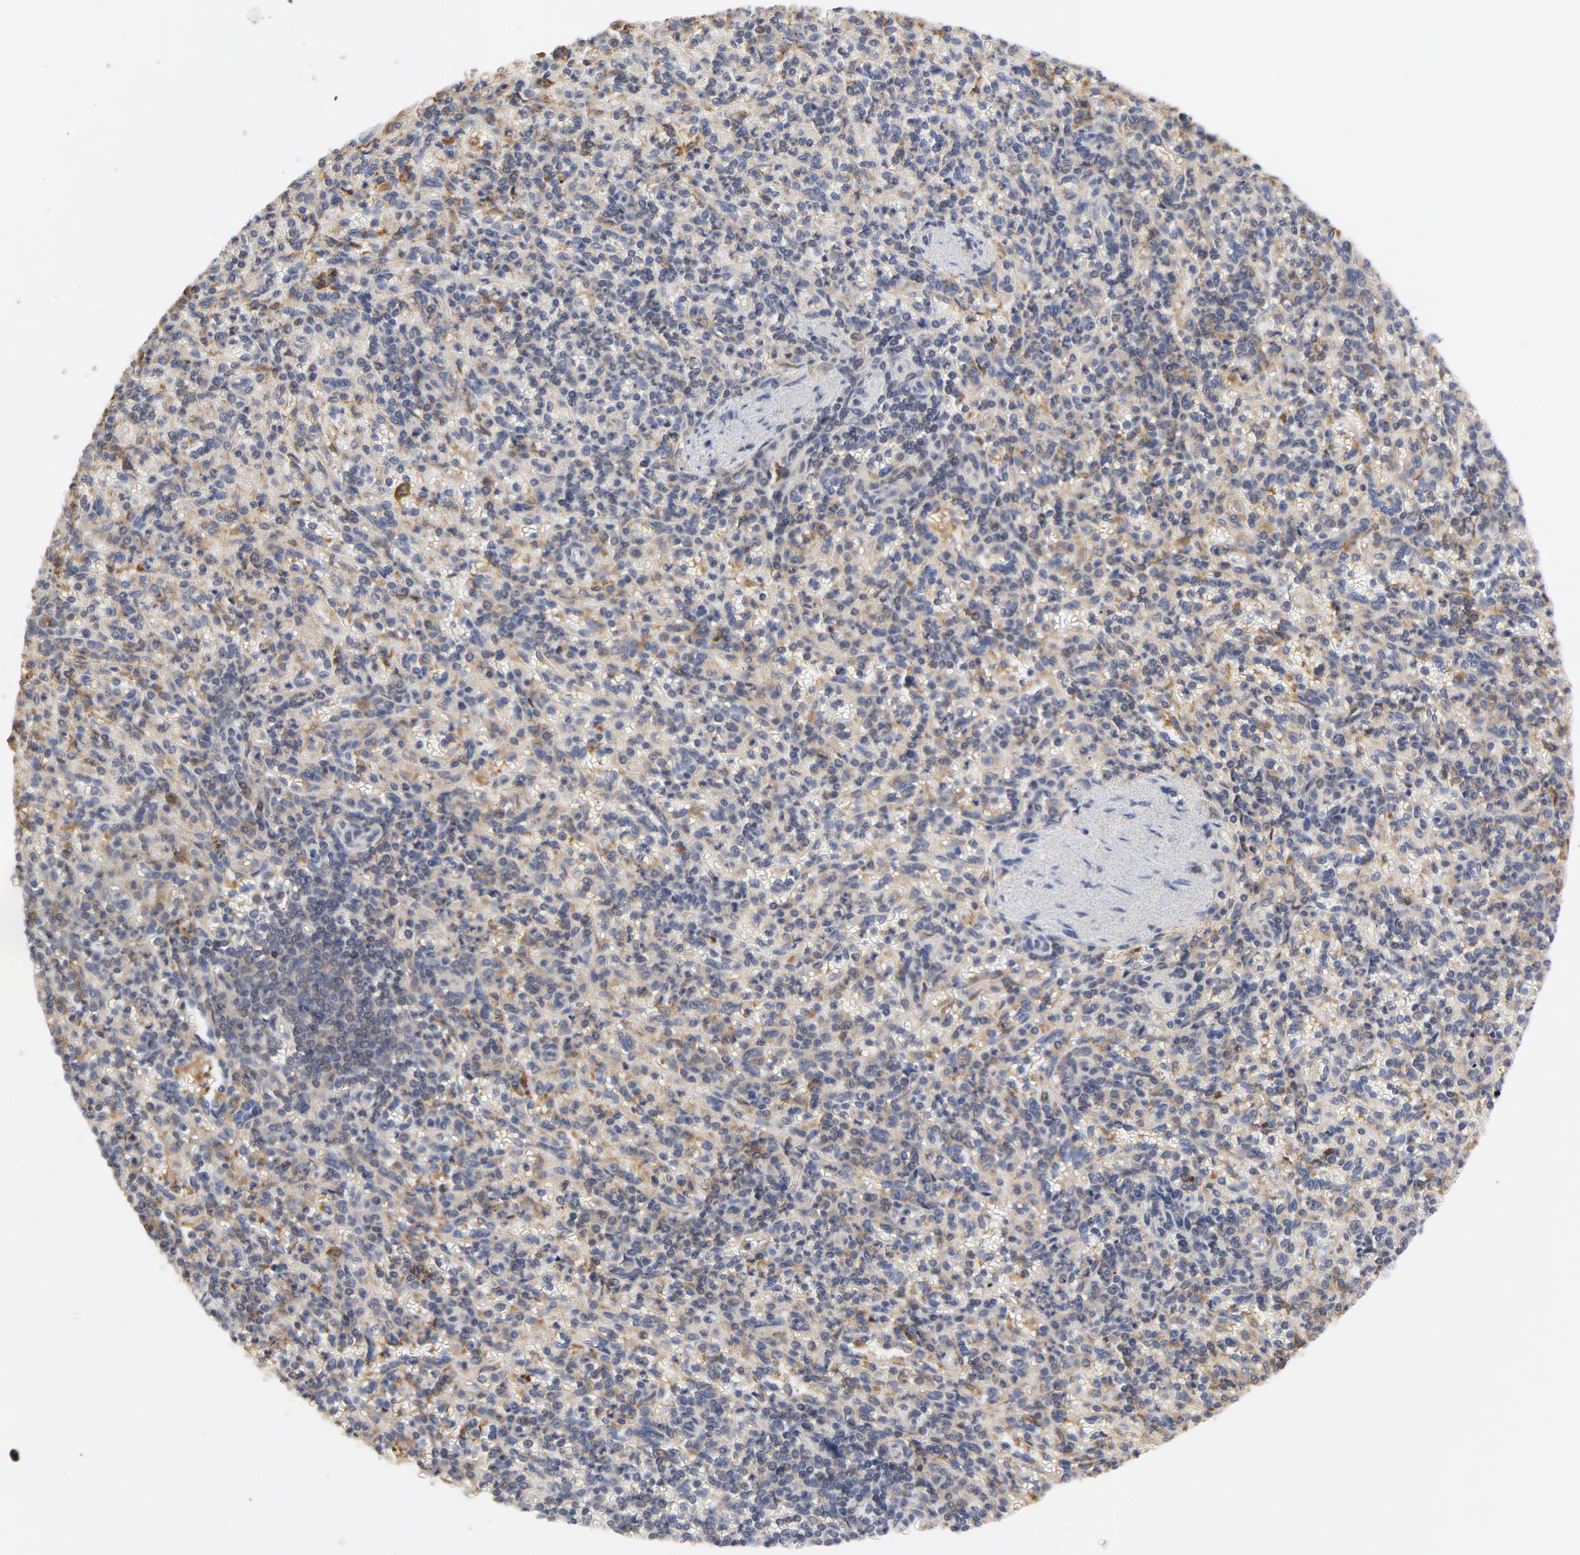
{"staining": {"intensity": "moderate", "quantity": "25%-75%", "location": "cytoplasmic/membranous"}, "tissue": "spleen", "cell_type": "Cells in red pulp", "image_type": "normal", "snomed": [{"axis": "morphology", "description": "Normal tissue, NOS"}, {"axis": "topography", "description": "Spleen"}], "caption": "Spleen stained for a protein (brown) reveals moderate cytoplasmic/membranous positive positivity in about 25%-75% of cells in red pulp.", "gene": "RAPGEF4", "patient": {"sex": "female", "age": 74}}